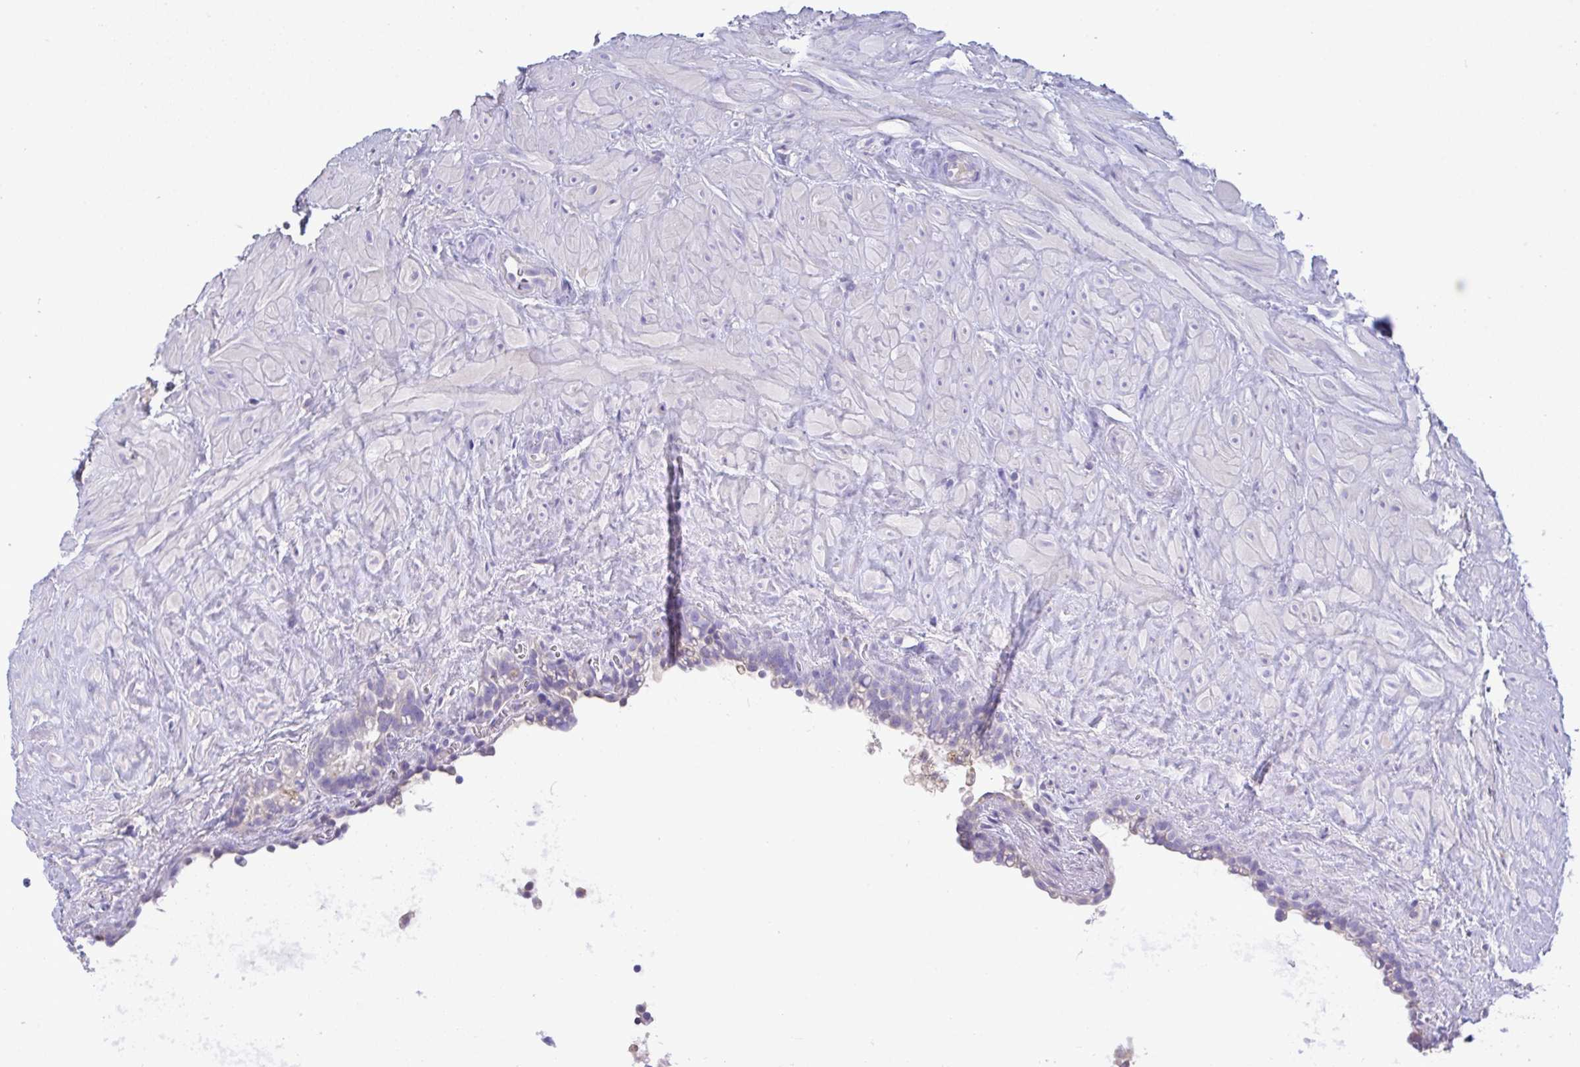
{"staining": {"intensity": "negative", "quantity": "none", "location": "none"}, "tissue": "seminal vesicle", "cell_type": "Glandular cells", "image_type": "normal", "snomed": [{"axis": "morphology", "description": "Normal tissue, NOS"}, {"axis": "topography", "description": "Seminal veicle"}], "caption": "Immunohistochemical staining of normal human seminal vesicle displays no significant staining in glandular cells. The staining was performed using DAB (3,3'-diaminobenzidine) to visualize the protein expression in brown, while the nuclei were stained in blue with hematoxylin (Magnification: 20x).", "gene": "CA10", "patient": {"sex": "male", "age": 76}}